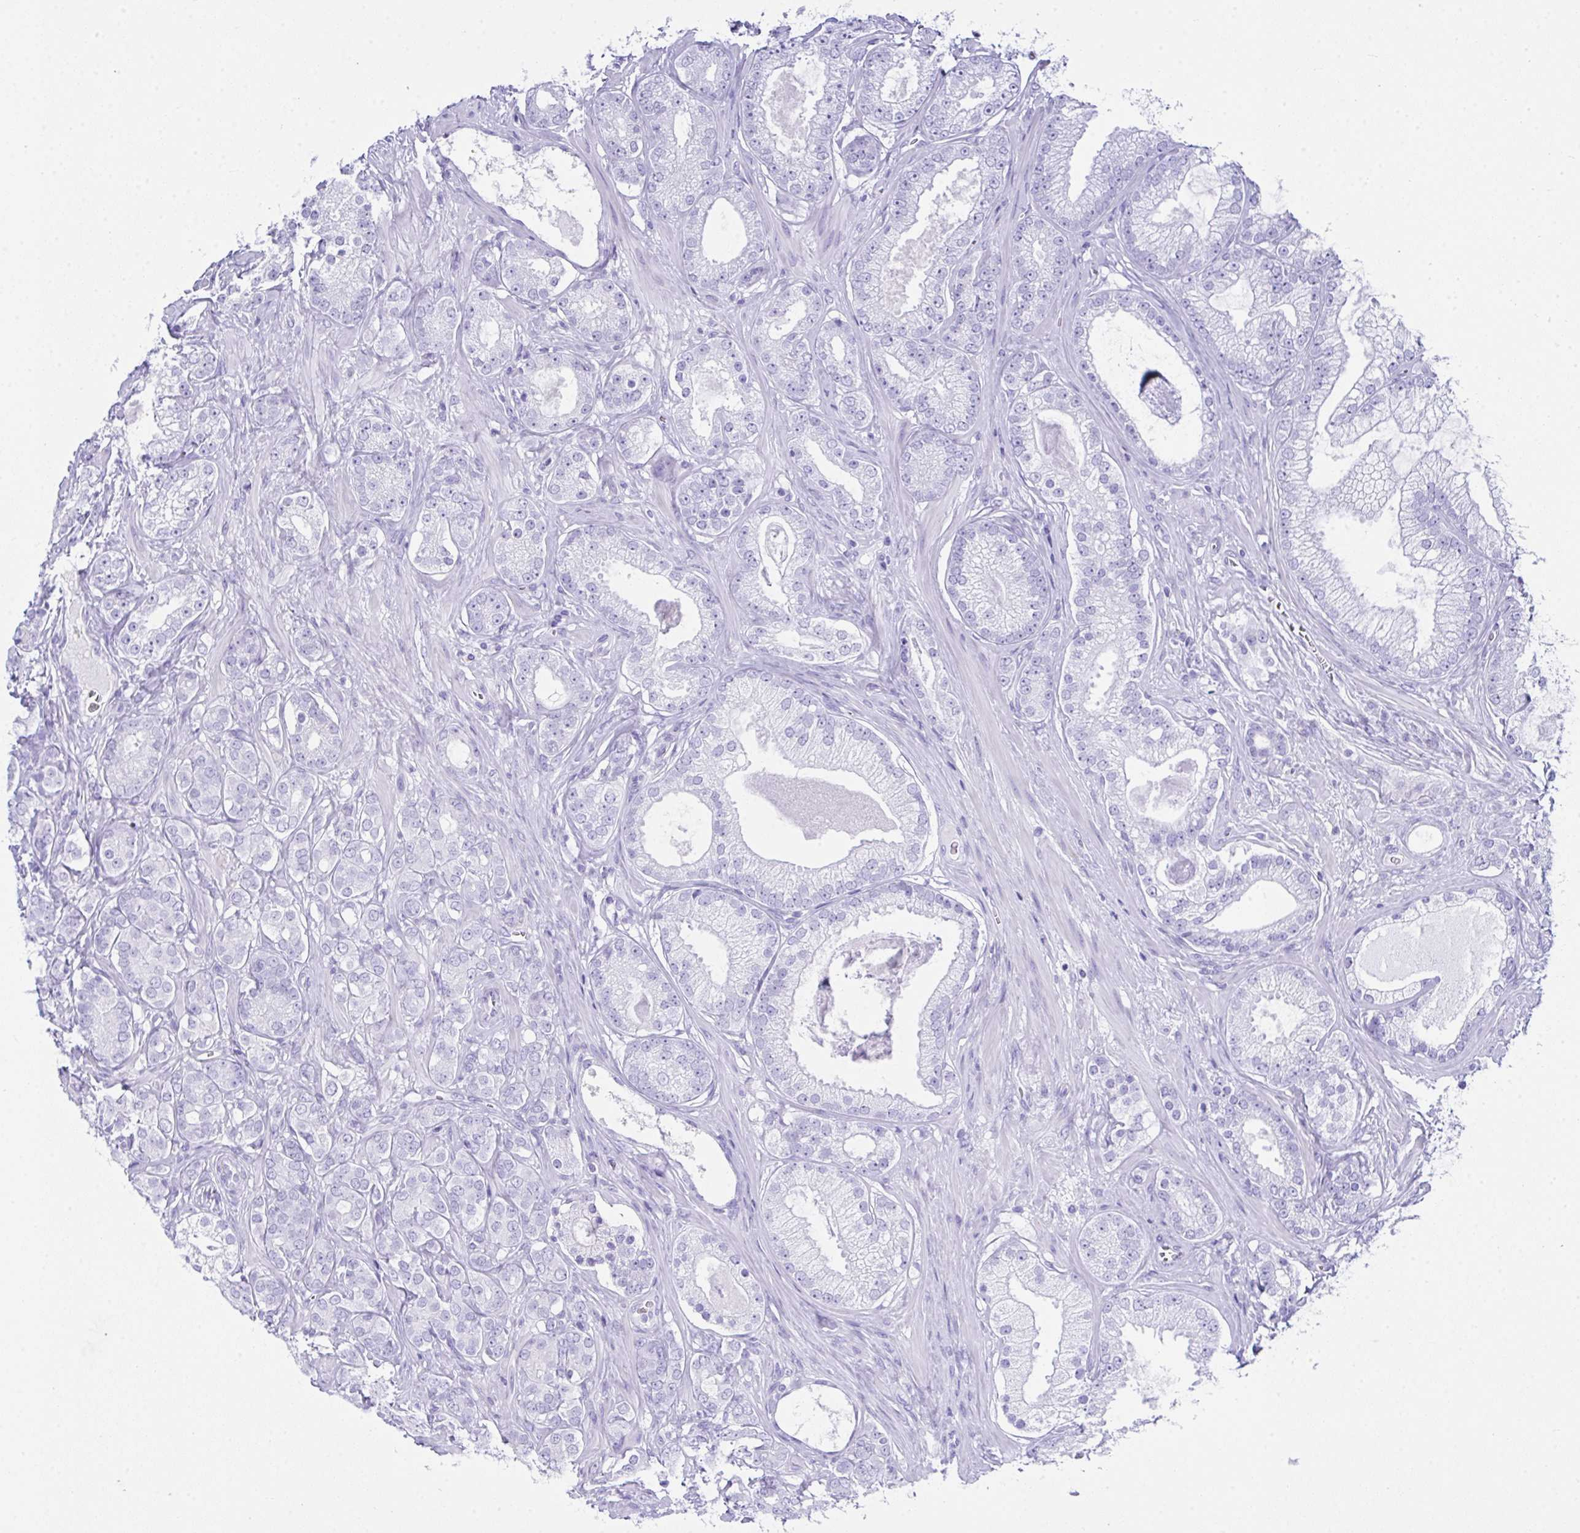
{"staining": {"intensity": "negative", "quantity": "none", "location": "none"}, "tissue": "prostate cancer", "cell_type": "Tumor cells", "image_type": "cancer", "snomed": [{"axis": "morphology", "description": "Adenocarcinoma, High grade"}, {"axis": "topography", "description": "Prostate"}], "caption": "This is an immunohistochemistry (IHC) image of prostate adenocarcinoma (high-grade). There is no staining in tumor cells.", "gene": "LGALS4", "patient": {"sex": "male", "age": 66}}